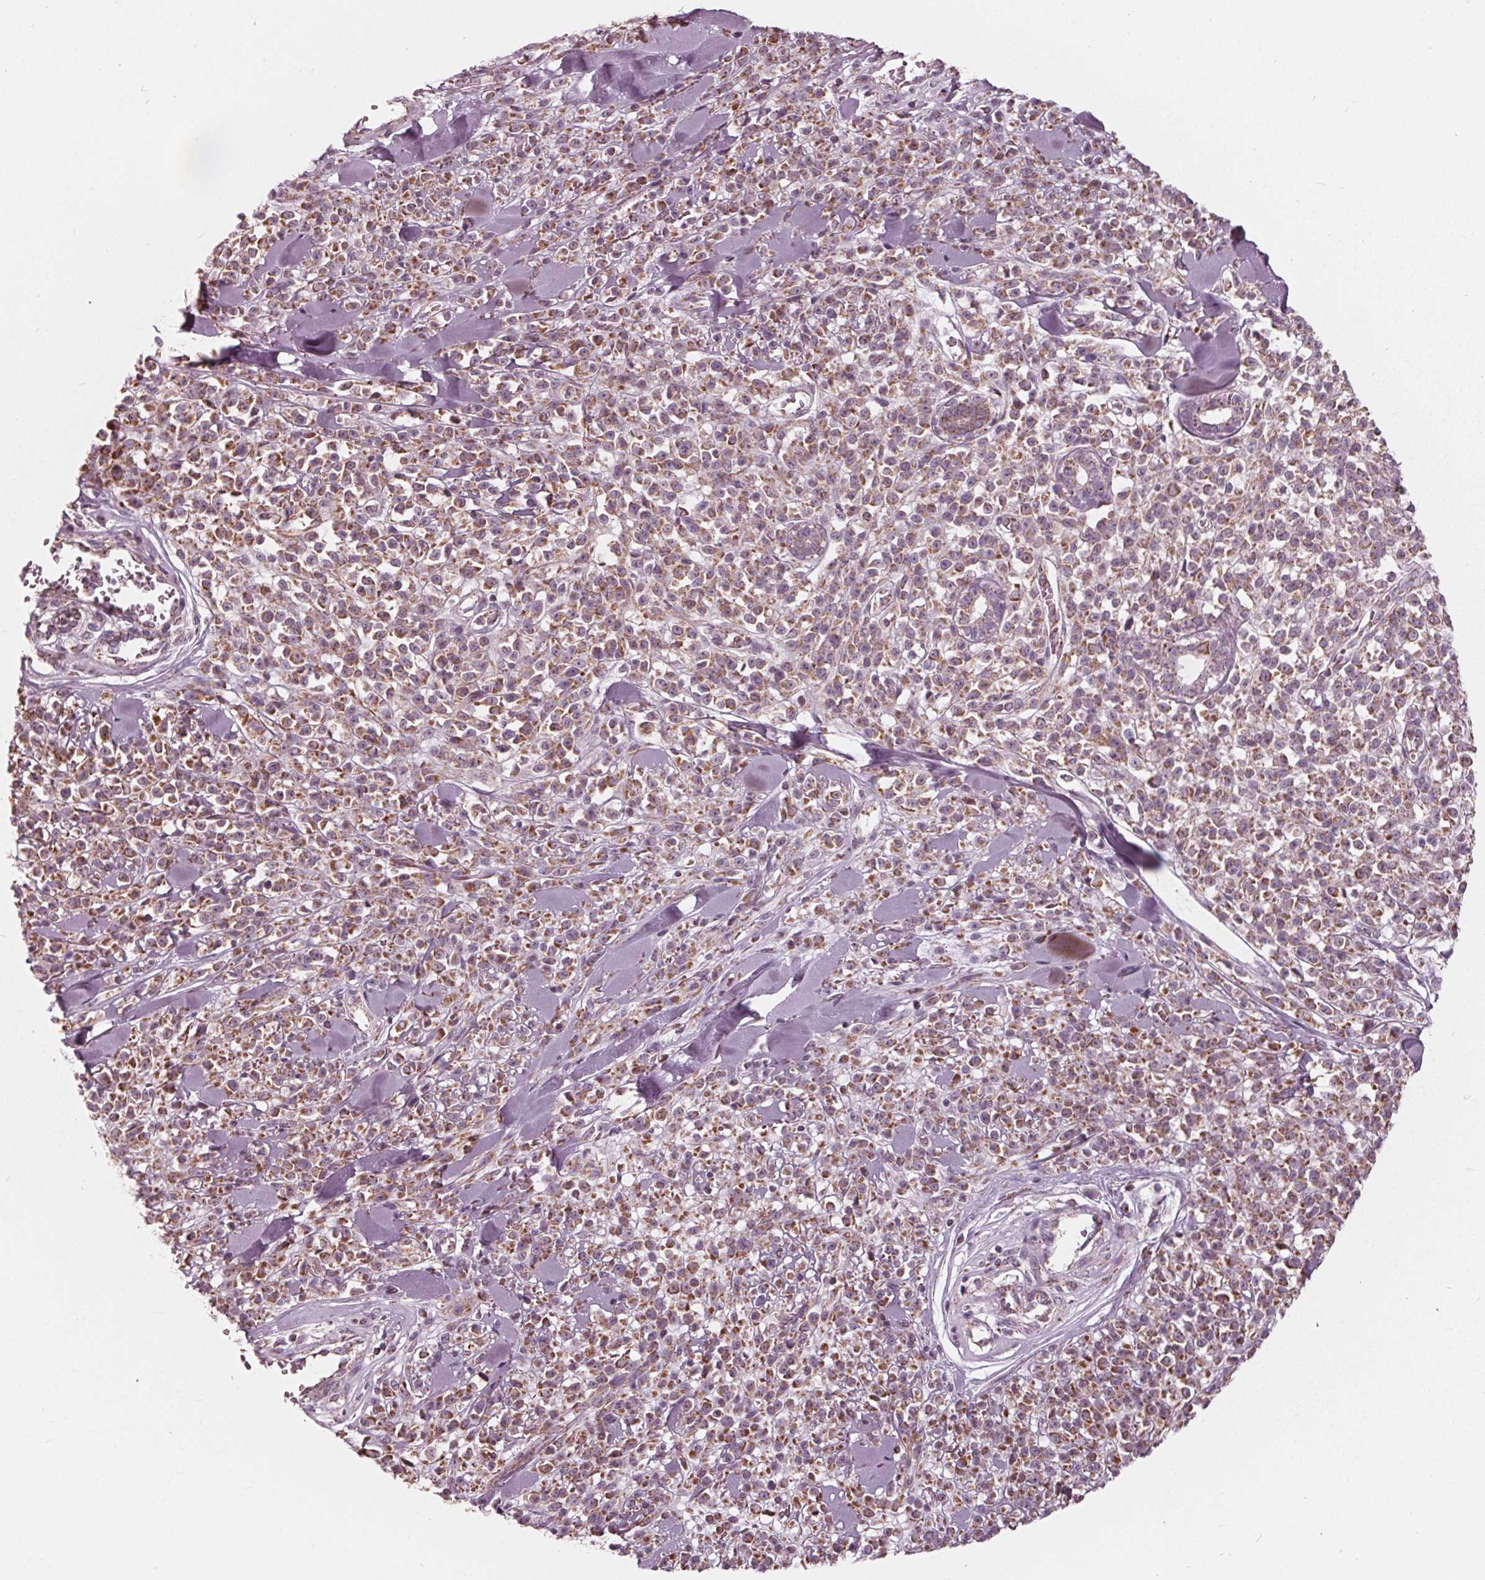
{"staining": {"intensity": "moderate", "quantity": "25%-75%", "location": "cytoplasmic/membranous"}, "tissue": "melanoma", "cell_type": "Tumor cells", "image_type": "cancer", "snomed": [{"axis": "morphology", "description": "Malignant melanoma, NOS"}, {"axis": "topography", "description": "Skin"}, {"axis": "topography", "description": "Skin of trunk"}], "caption": "Protein staining of malignant melanoma tissue shows moderate cytoplasmic/membranous staining in approximately 25%-75% of tumor cells.", "gene": "DCAF4L2", "patient": {"sex": "male", "age": 74}}